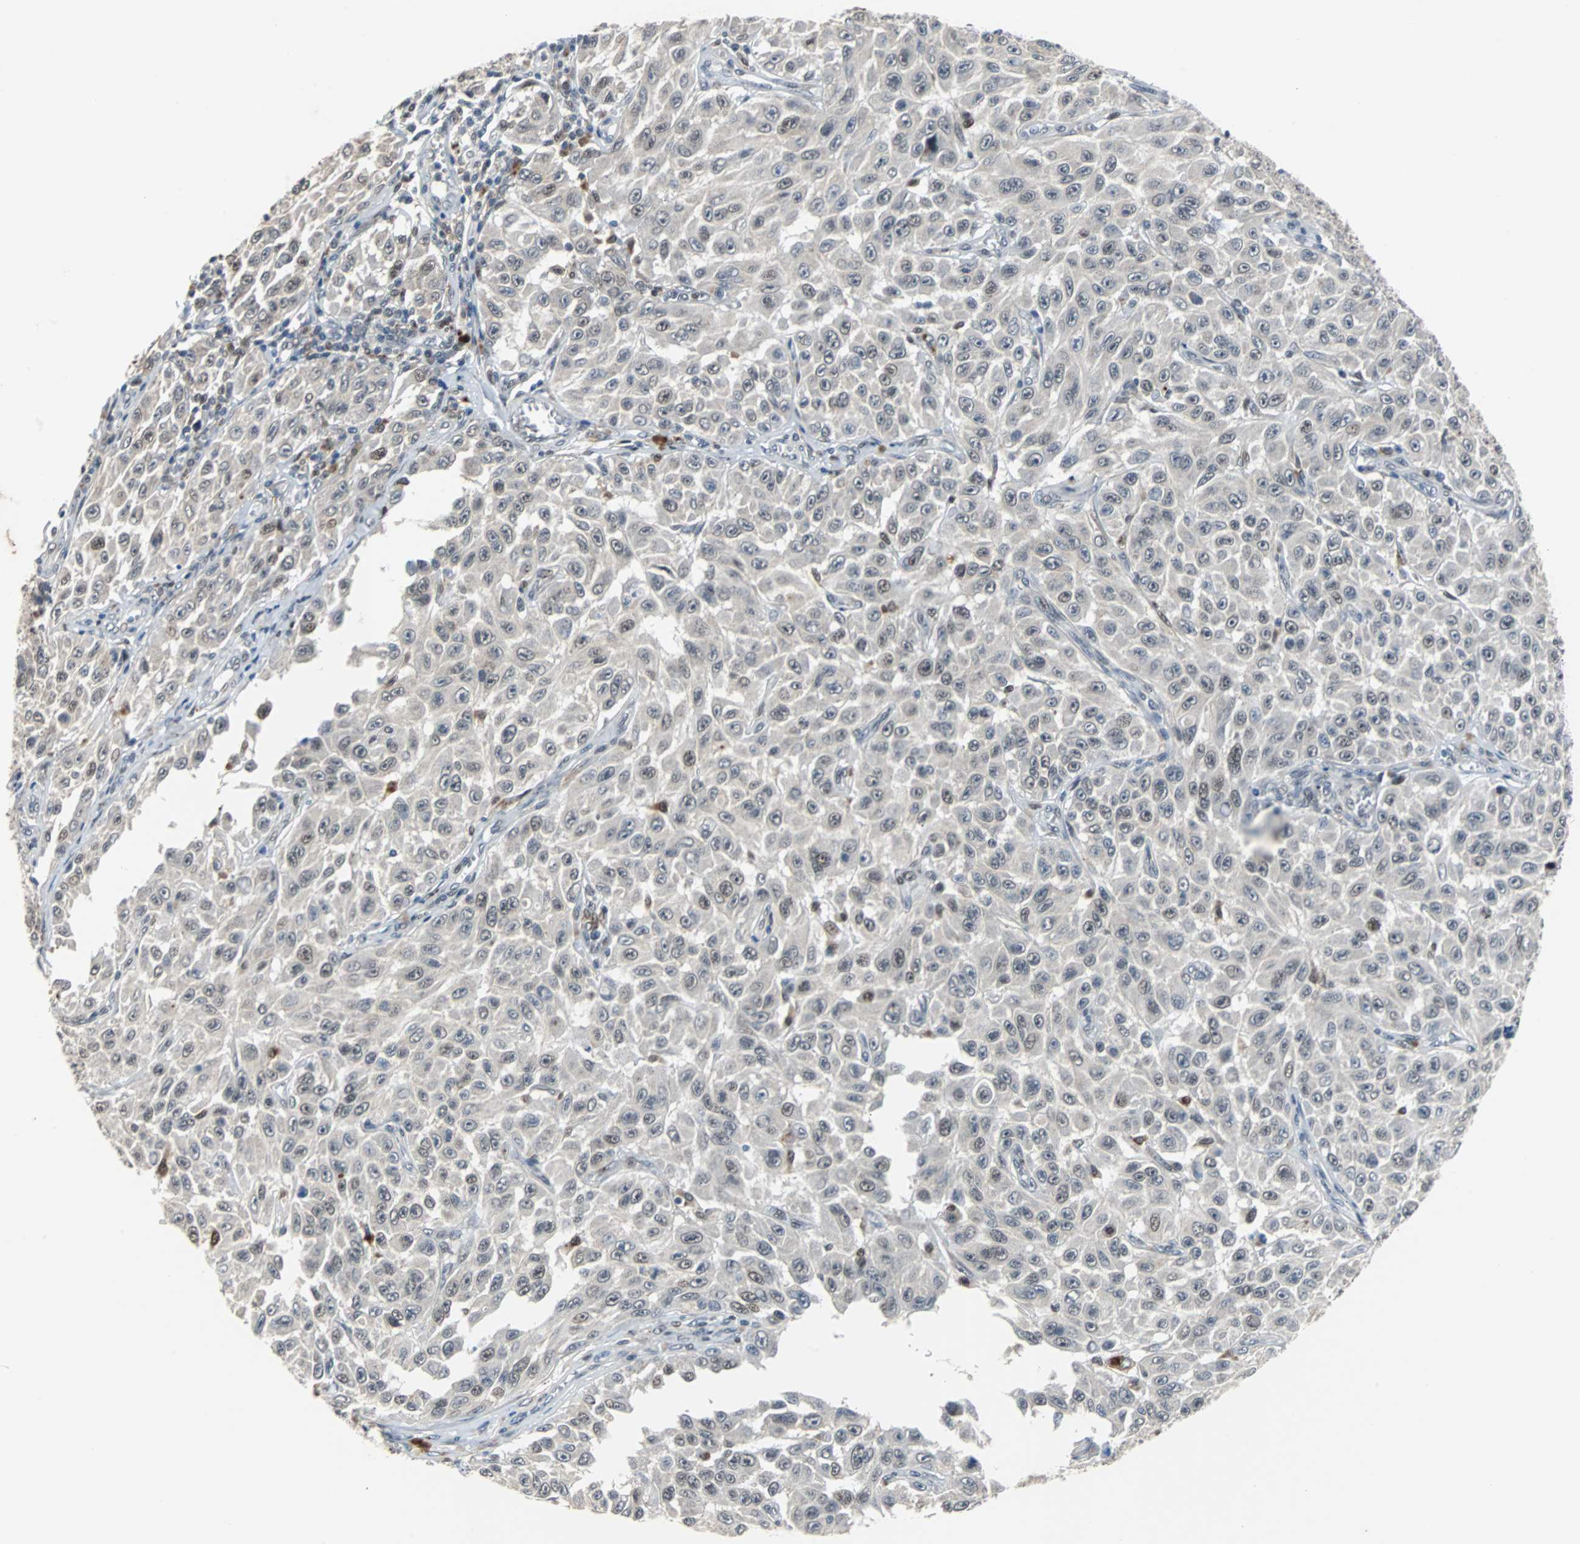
{"staining": {"intensity": "weak", "quantity": "<25%", "location": "nuclear"}, "tissue": "melanoma", "cell_type": "Tumor cells", "image_type": "cancer", "snomed": [{"axis": "morphology", "description": "Malignant melanoma, NOS"}, {"axis": "topography", "description": "Skin"}], "caption": "The histopathology image reveals no staining of tumor cells in melanoma.", "gene": "HLX", "patient": {"sex": "male", "age": 30}}